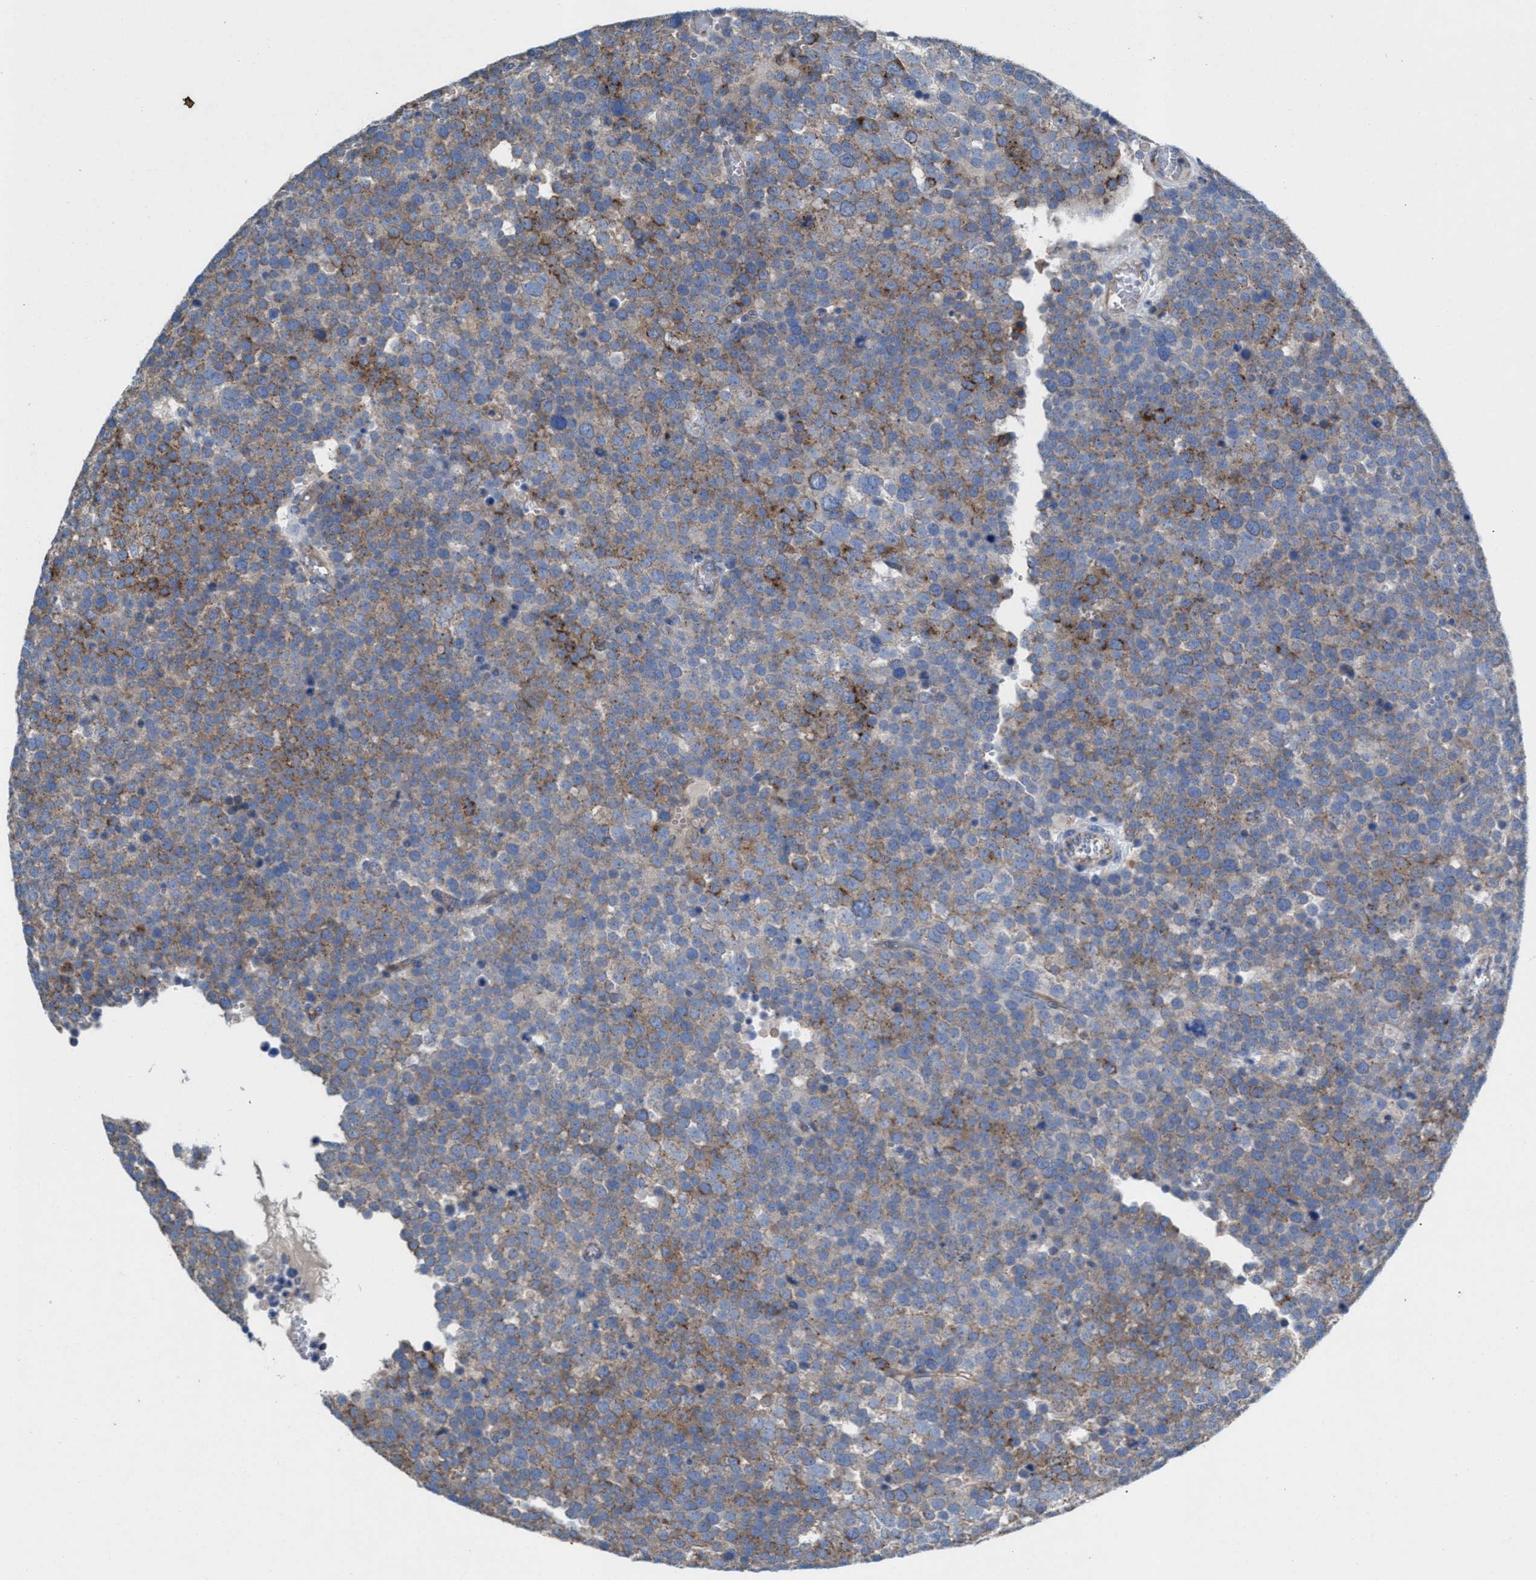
{"staining": {"intensity": "moderate", "quantity": "25%-75%", "location": "cytoplasmic/membranous"}, "tissue": "testis cancer", "cell_type": "Tumor cells", "image_type": "cancer", "snomed": [{"axis": "morphology", "description": "Normal tissue, NOS"}, {"axis": "morphology", "description": "Seminoma, NOS"}, {"axis": "topography", "description": "Testis"}], "caption": "Immunohistochemistry (IHC) (DAB (3,3'-diaminobenzidine)) staining of human testis cancer displays moderate cytoplasmic/membranous protein staining in about 25%-75% of tumor cells.", "gene": "NYAP1", "patient": {"sex": "male", "age": 71}}